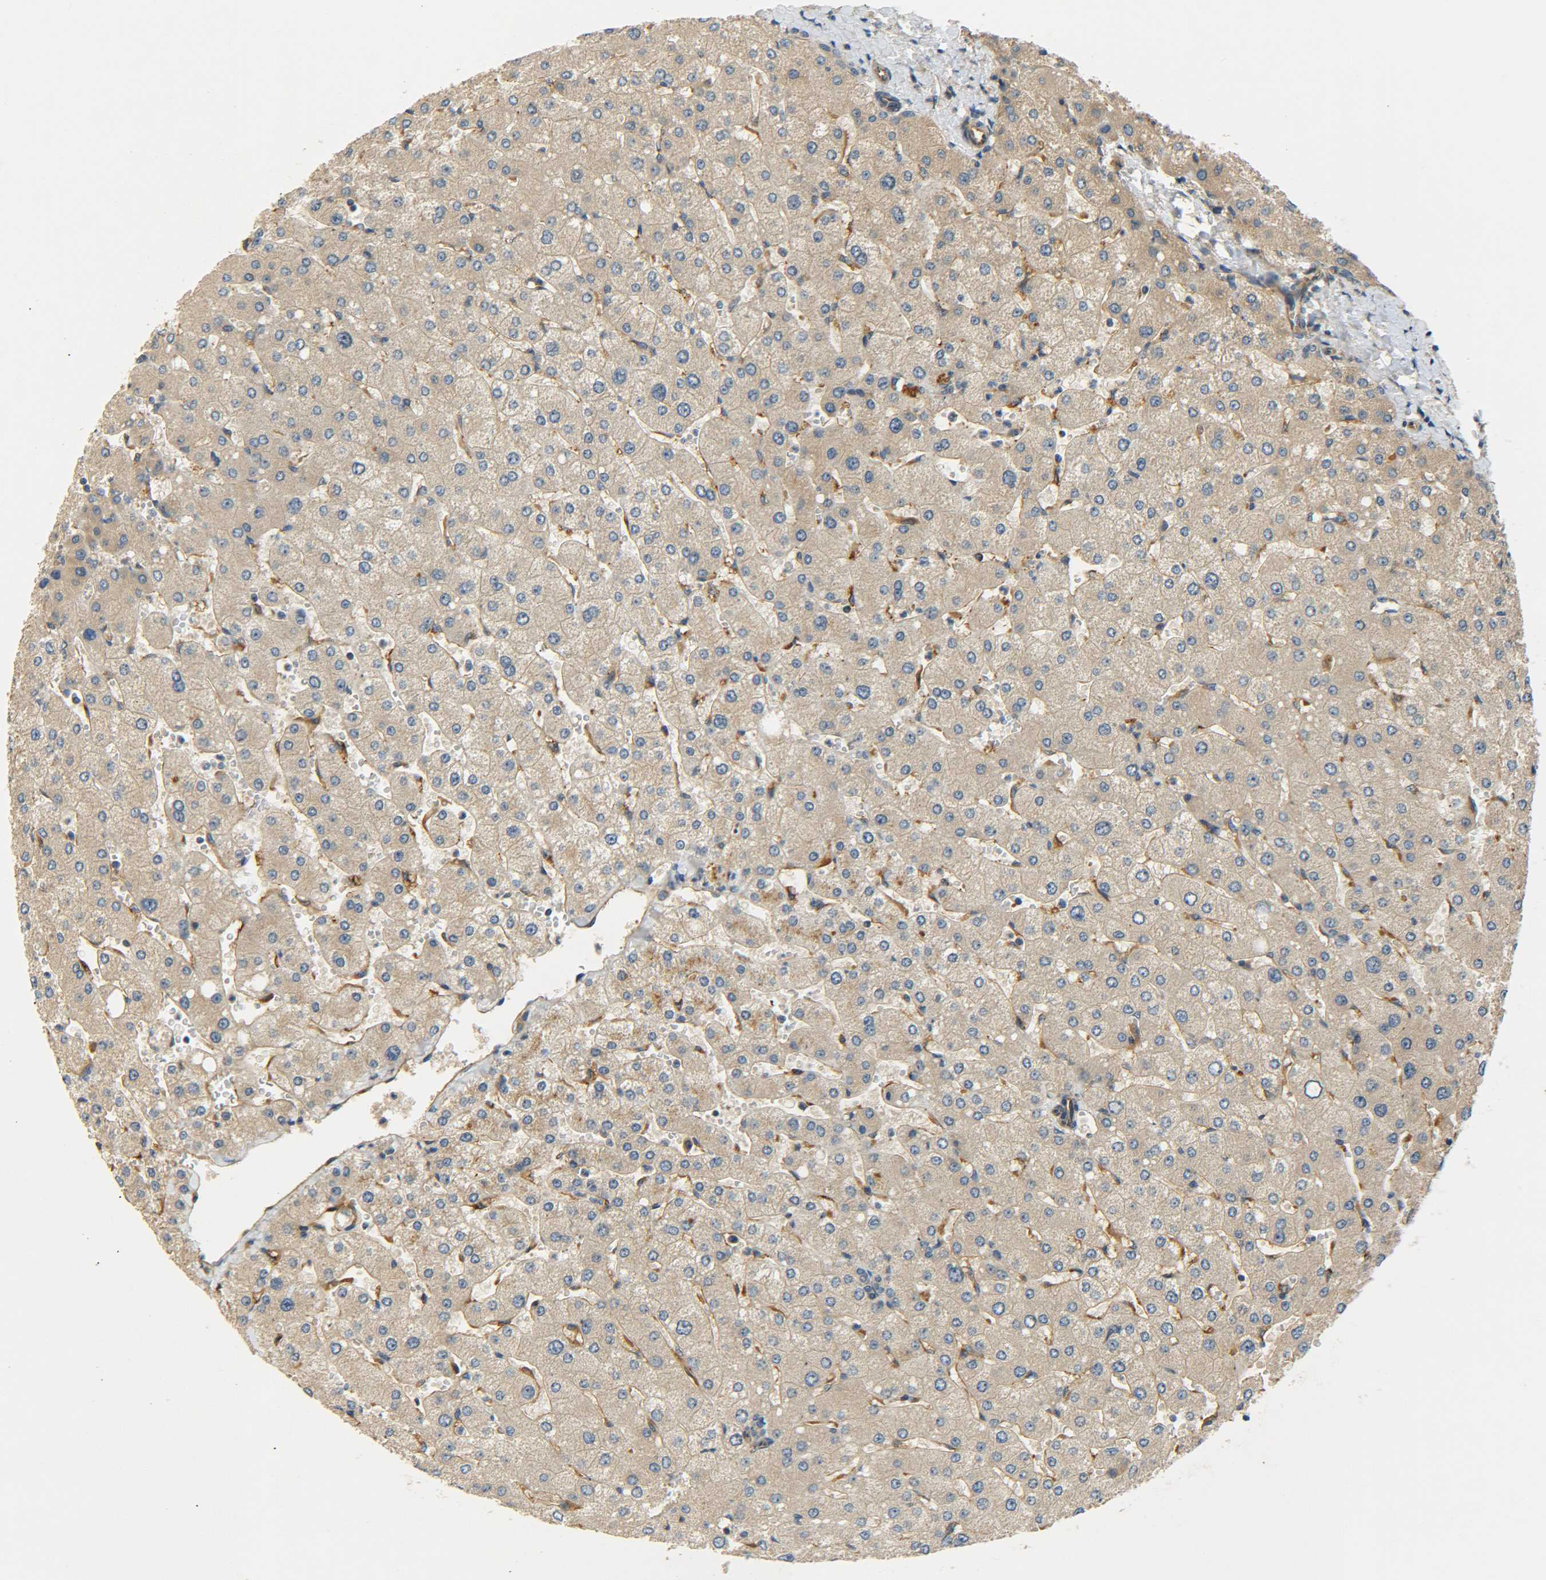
{"staining": {"intensity": "moderate", "quantity": ">75%", "location": "cytoplasmic/membranous"}, "tissue": "liver", "cell_type": "Cholangiocytes", "image_type": "normal", "snomed": [{"axis": "morphology", "description": "Normal tissue, NOS"}, {"axis": "topography", "description": "Liver"}], "caption": "A histopathology image showing moderate cytoplasmic/membranous staining in about >75% of cholangiocytes in unremarkable liver, as visualized by brown immunohistochemical staining.", "gene": "LRCH3", "patient": {"sex": "male", "age": 55}}